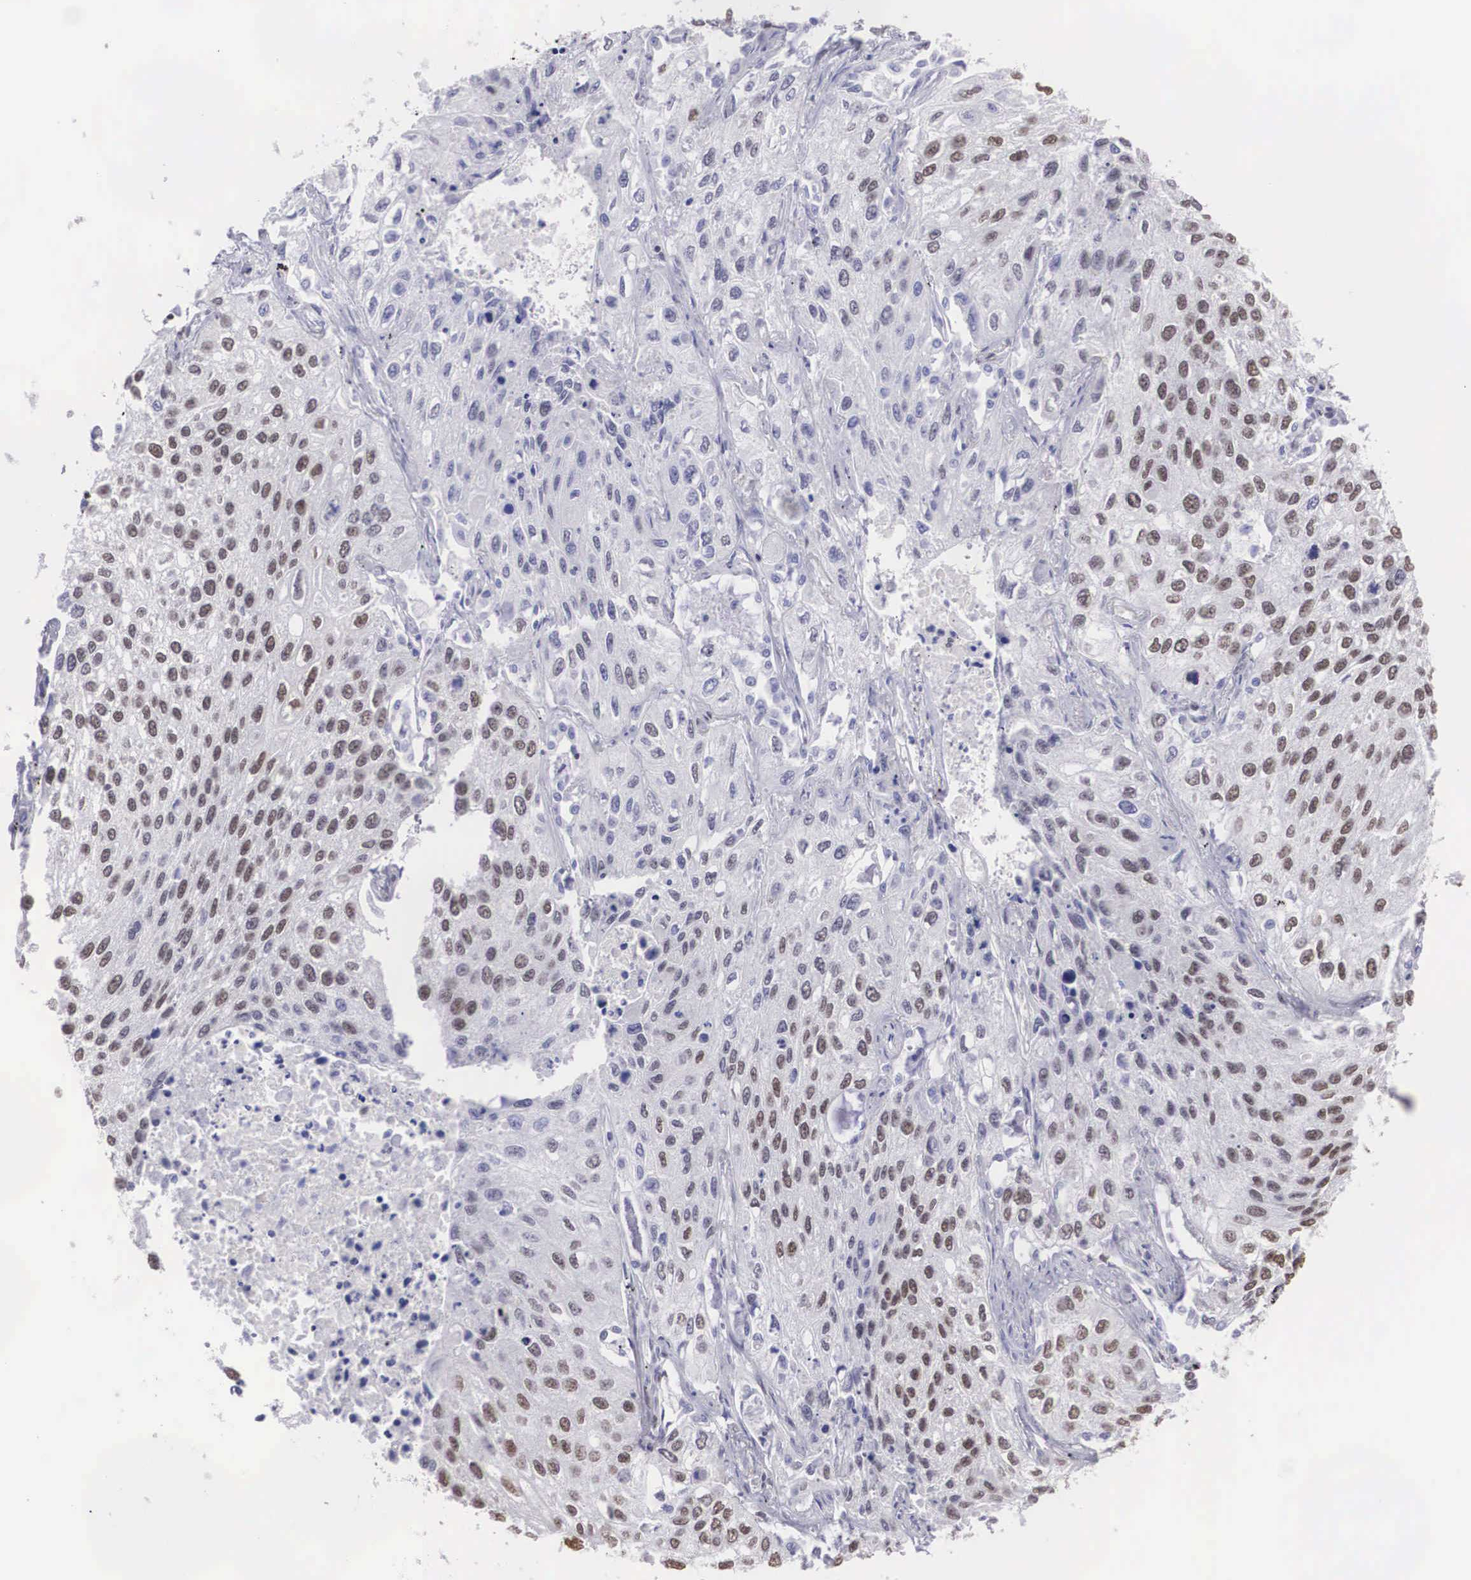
{"staining": {"intensity": "weak", "quantity": "25%-75%", "location": "nuclear"}, "tissue": "lung cancer", "cell_type": "Tumor cells", "image_type": "cancer", "snomed": [{"axis": "morphology", "description": "Squamous cell carcinoma, NOS"}, {"axis": "topography", "description": "Lung"}], "caption": "Immunohistochemistry (IHC) micrograph of neoplastic tissue: human lung squamous cell carcinoma stained using immunohistochemistry displays low levels of weak protein expression localized specifically in the nuclear of tumor cells, appearing as a nuclear brown color.", "gene": "CSTF2", "patient": {"sex": "male", "age": 75}}